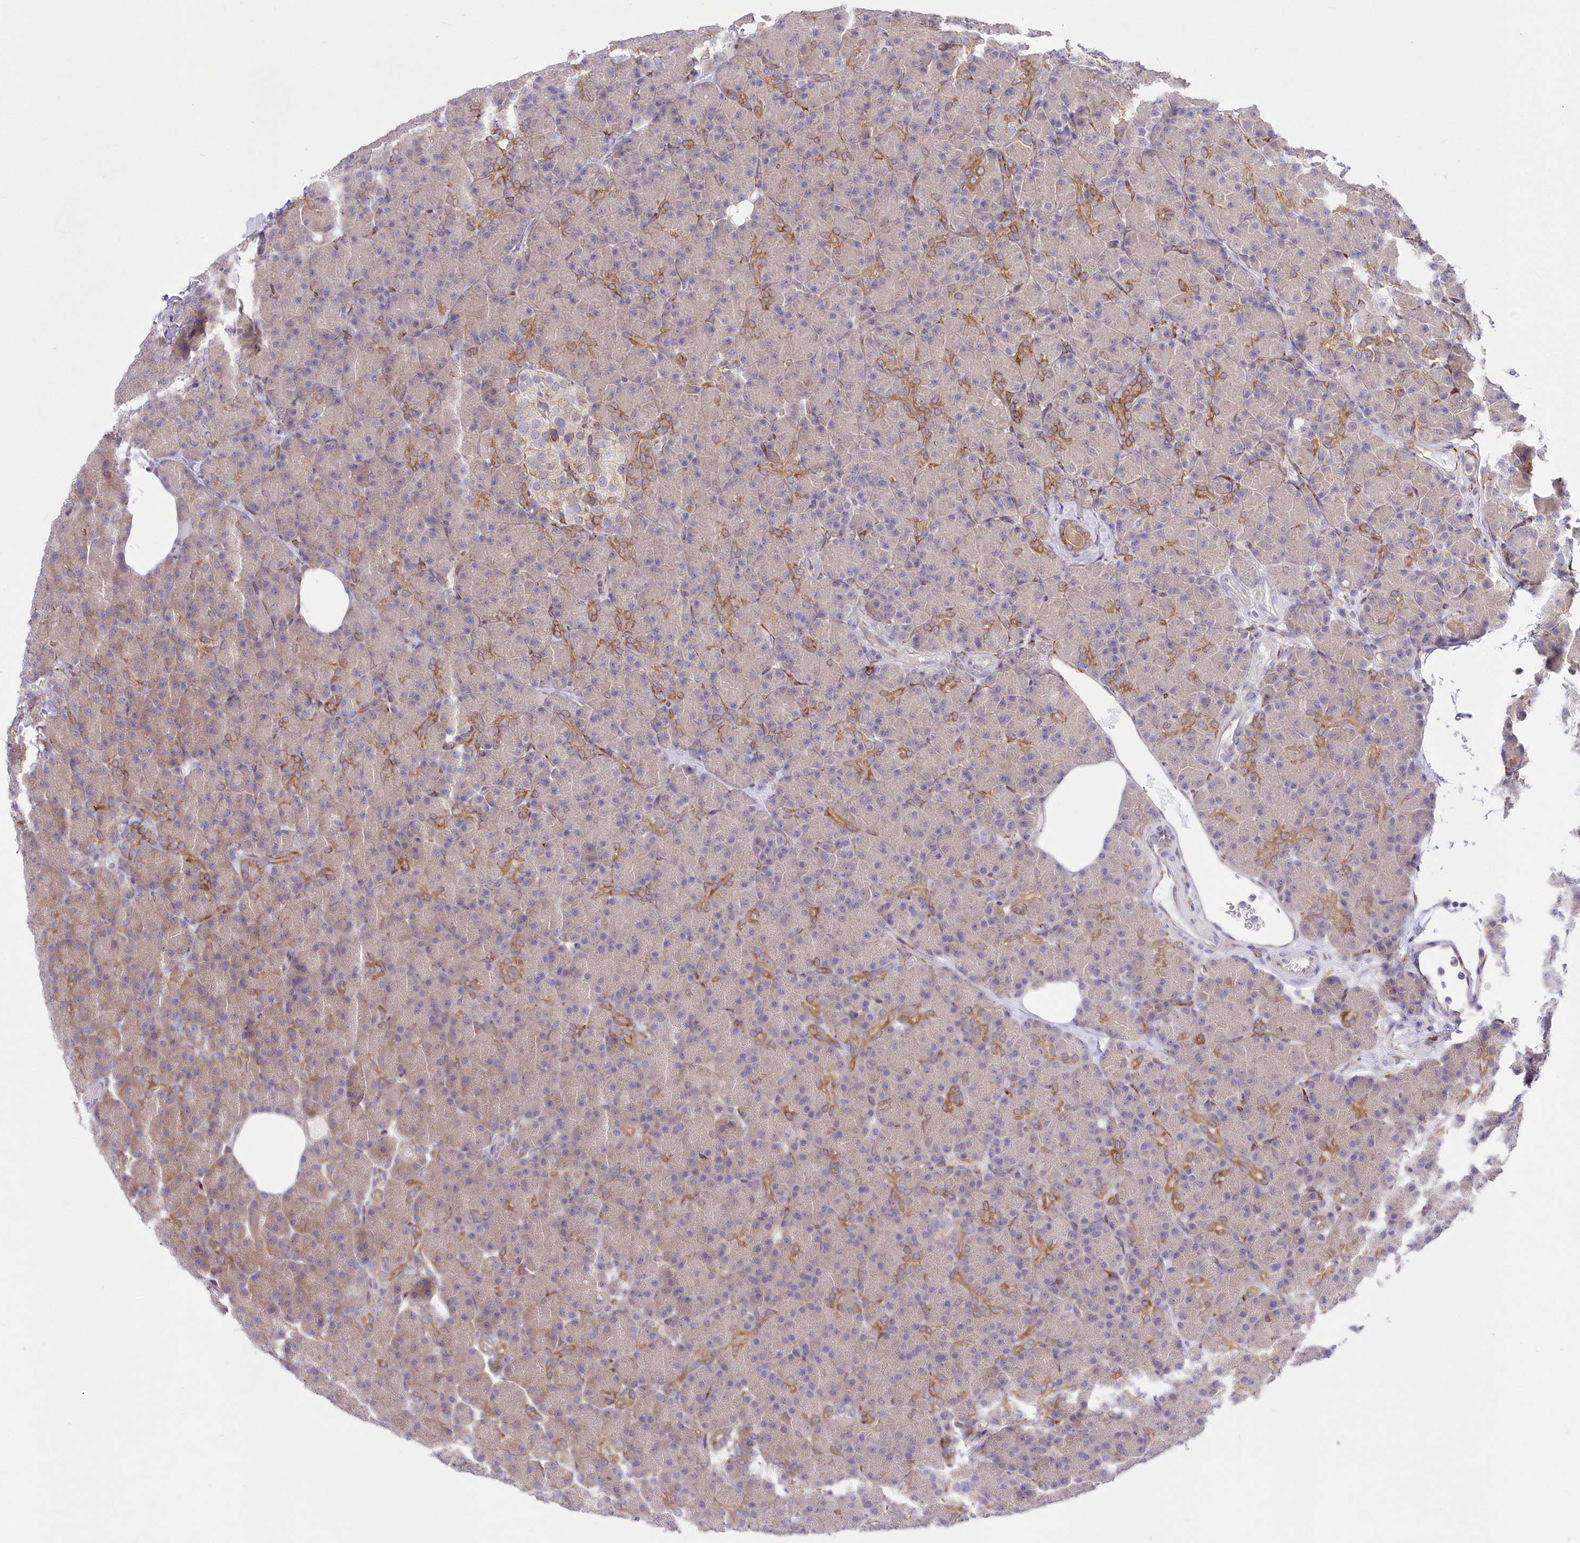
{"staining": {"intensity": "moderate", "quantity": "<25%", "location": "cytoplasmic/membranous"}, "tissue": "pancreas", "cell_type": "Exocrine glandular cells", "image_type": "normal", "snomed": [{"axis": "morphology", "description": "Normal tissue, NOS"}, {"axis": "topography", "description": "Pancreas"}], "caption": "IHC (DAB) staining of normal pancreas displays moderate cytoplasmic/membranous protein staining in about <25% of exocrine glandular cells.", "gene": "YTHDC2", "patient": {"sex": "female", "age": 43}}